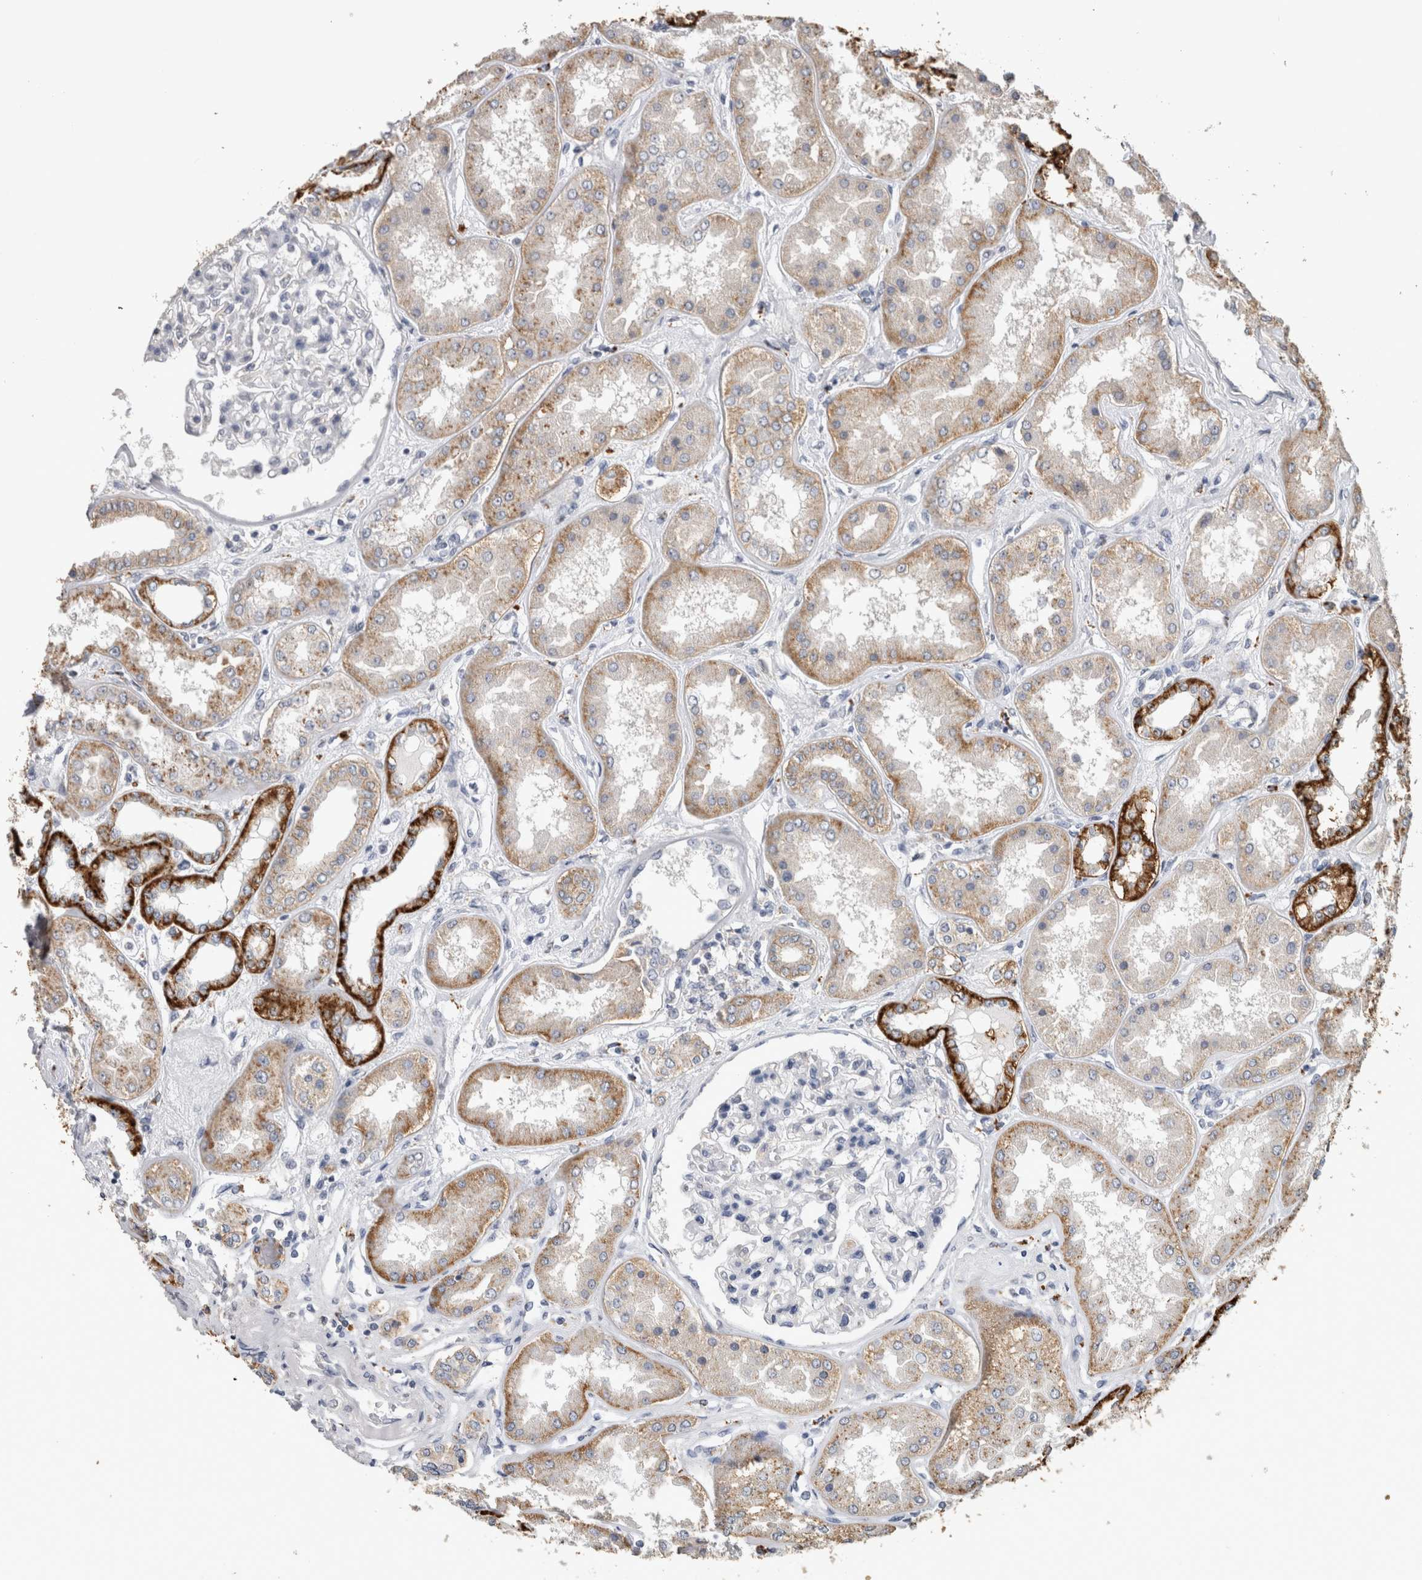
{"staining": {"intensity": "negative", "quantity": "none", "location": "none"}, "tissue": "kidney", "cell_type": "Cells in glomeruli", "image_type": "normal", "snomed": [{"axis": "morphology", "description": "Normal tissue, NOS"}, {"axis": "topography", "description": "Kidney"}], "caption": "The IHC photomicrograph has no significant expression in cells in glomeruli of kidney.", "gene": "CNTFR", "patient": {"sex": "female", "age": 56}}